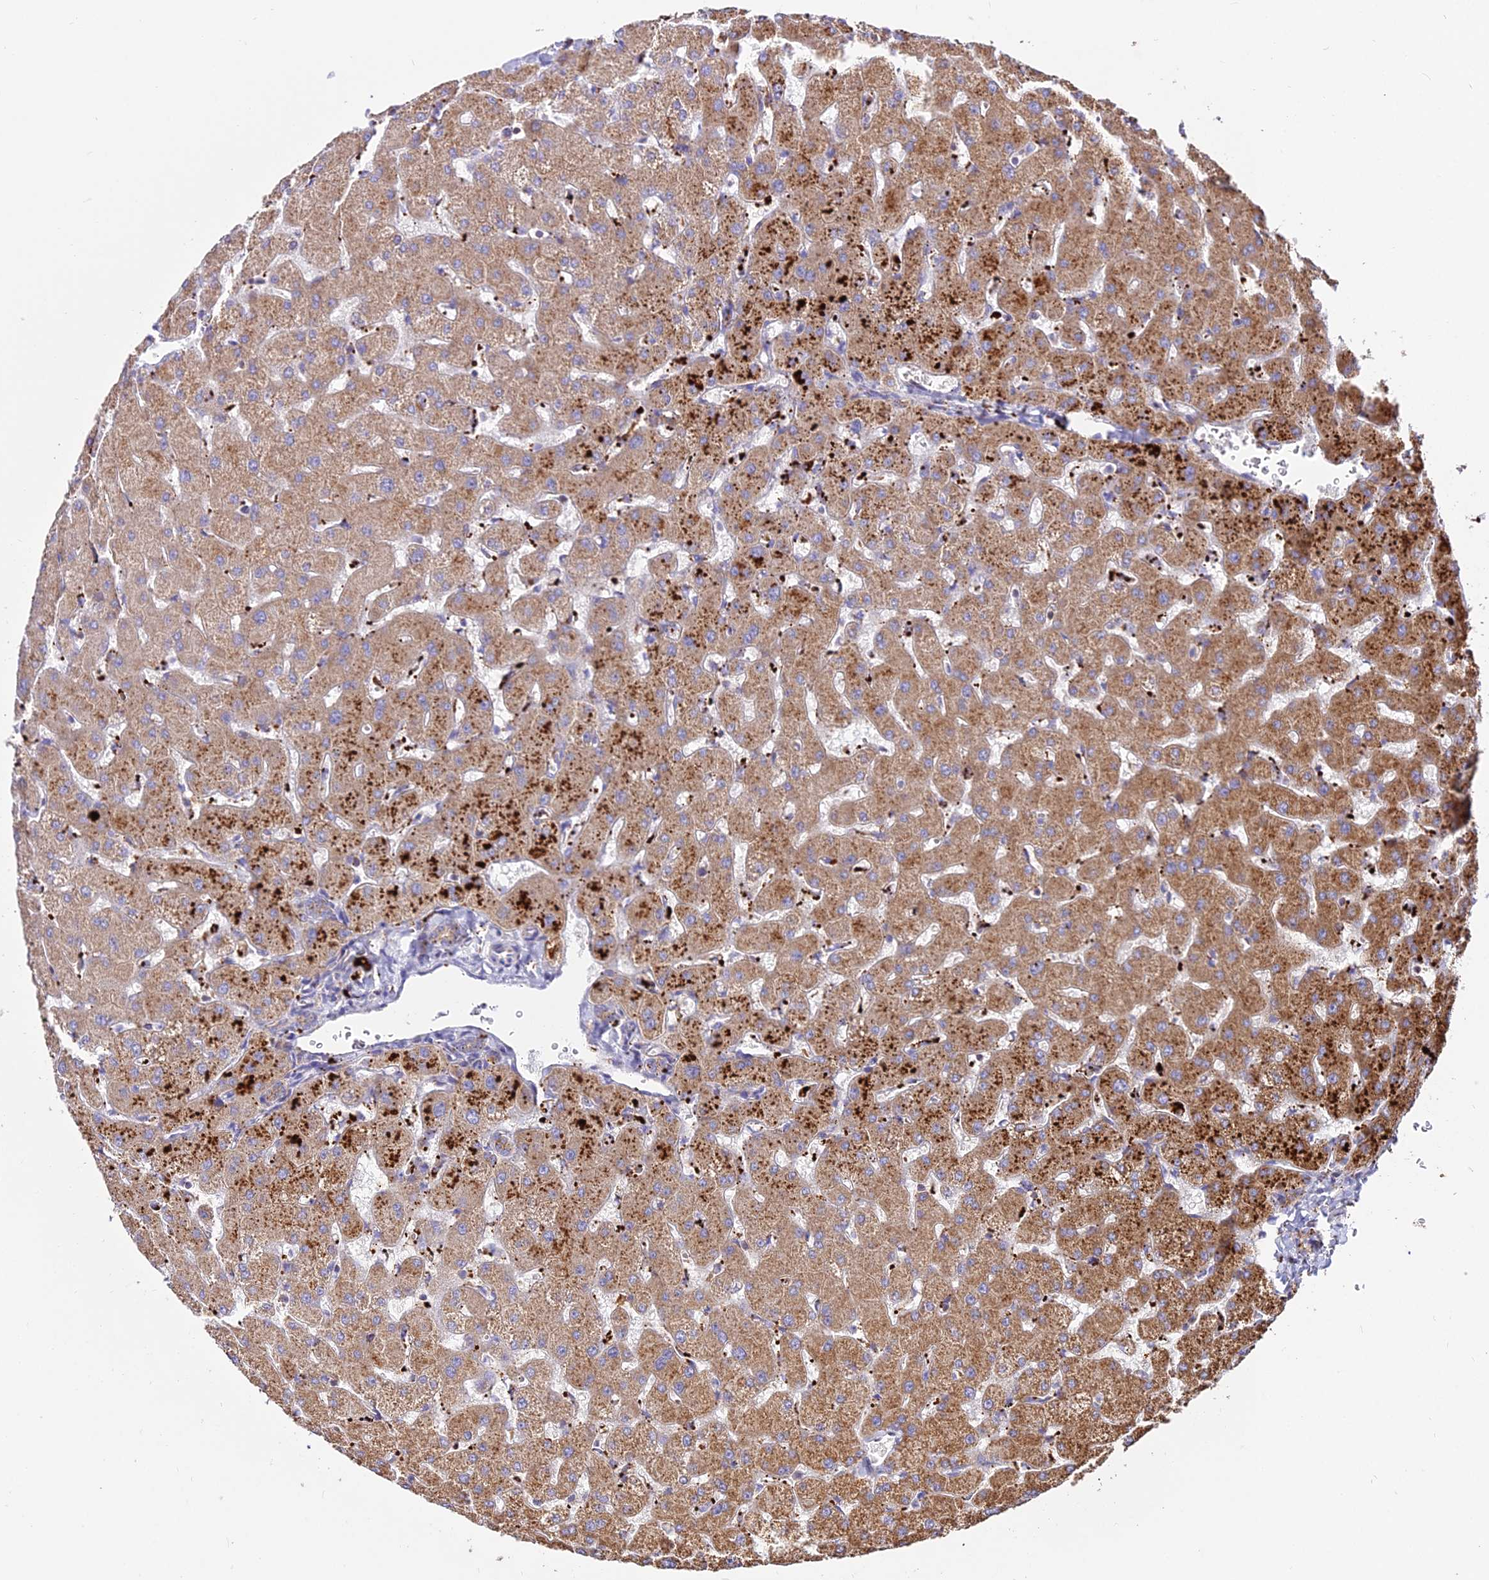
{"staining": {"intensity": "moderate", "quantity": ">75%", "location": "cytoplasmic/membranous"}, "tissue": "liver", "cell_type": "Cholangiocytes", "image_type": "normal", "snomed": [{"axis": "morphology", "description": "Normal tissue, NOS"}, {"axis": "topography", "description": "Liver"}], "caption": "Immunohistochemistry (IHC) histopathology image of benign liver: human liver stained using IHC exhibits medium levels of moderate protein expression localized specifically in the cytoplasmic/membranous of cholangiocytes, appearing as a cytoplasmic/membranous brown color.", "gene": "PNLIPRP3", "patient": {"sex": "female", "age": 63}}